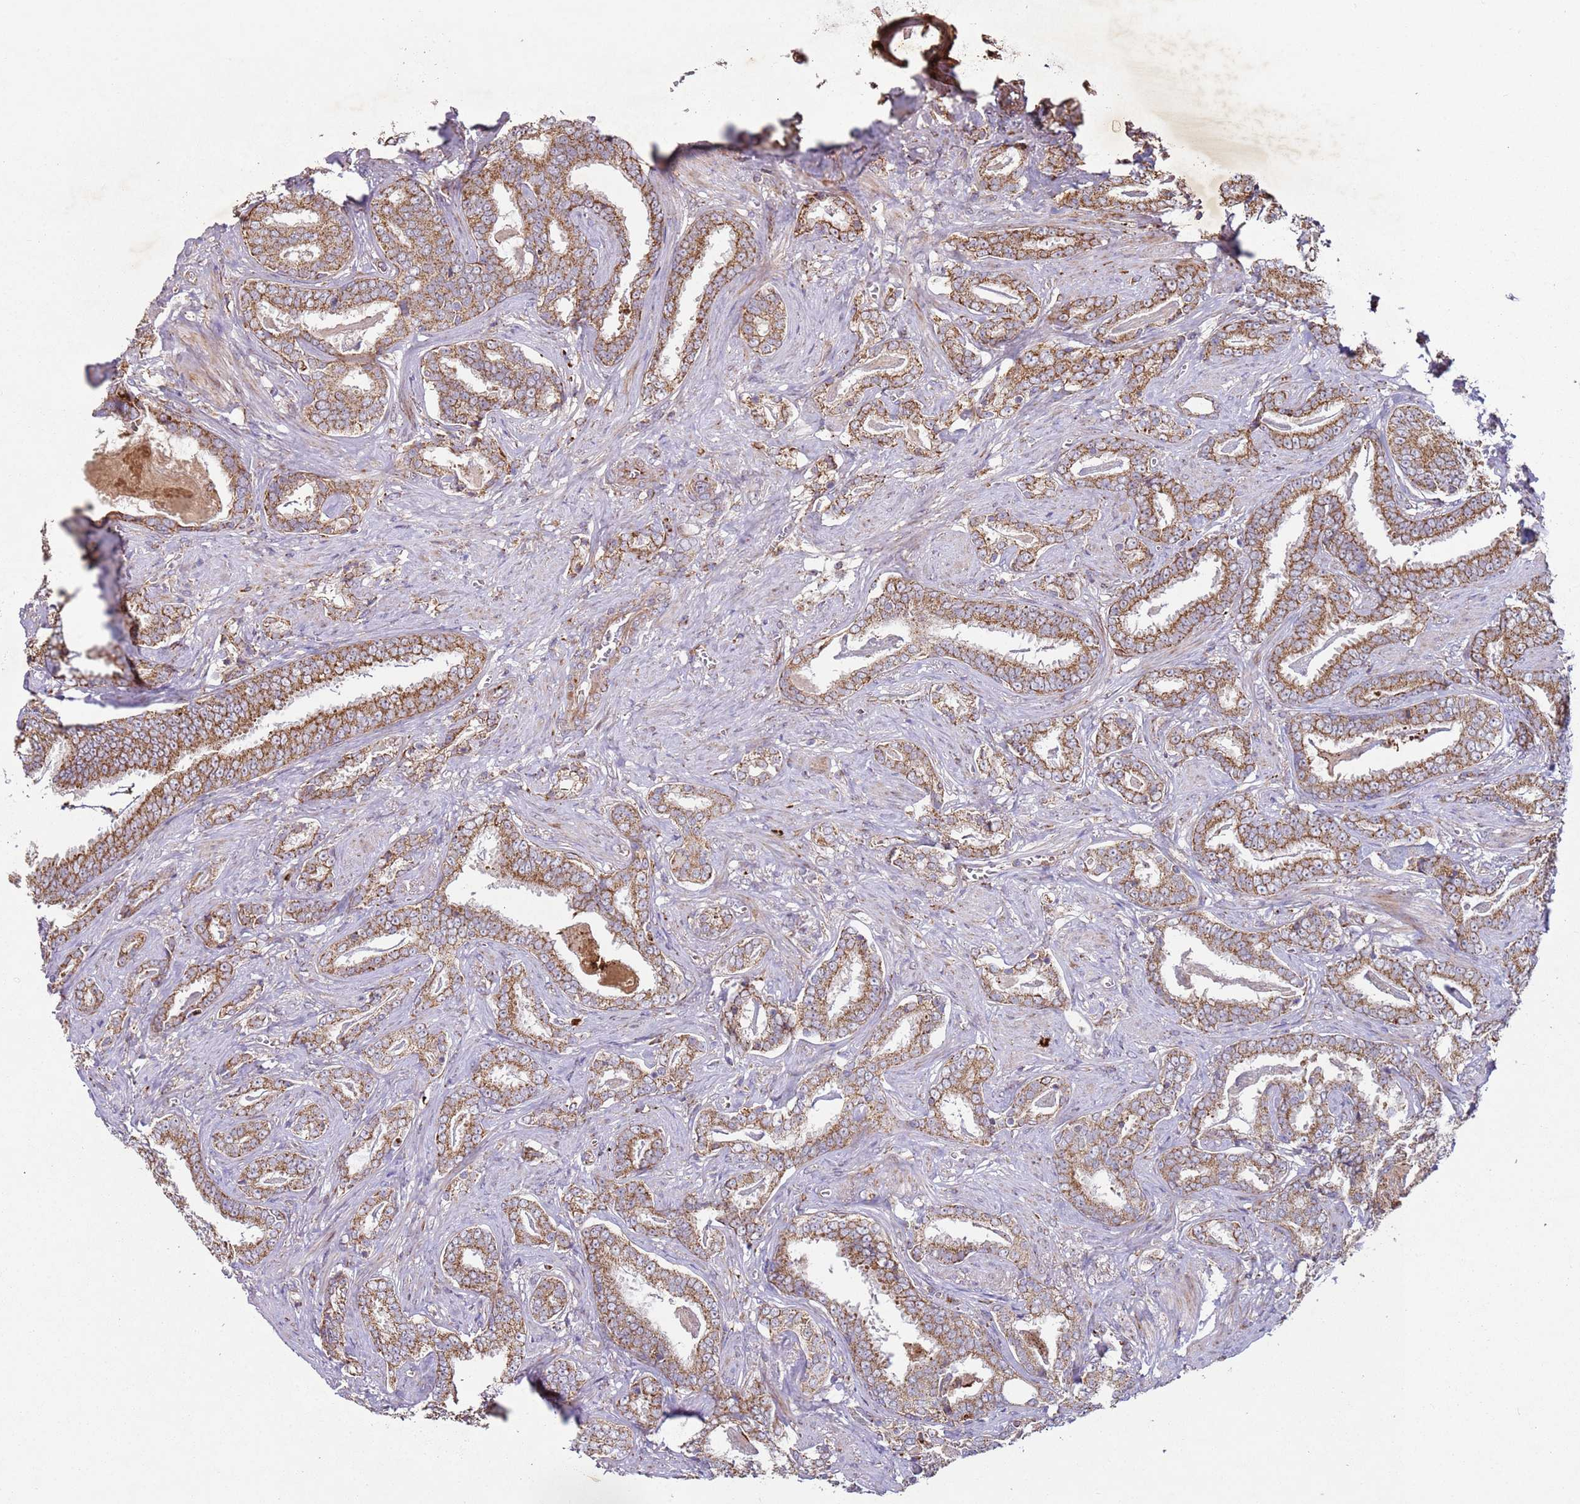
{"staining": {"intensity": "moderate", "quantity": ">75%", "location": "cytoplasmic/membranous"}, "tissue": "prostate cancer", "cell_type": "Tumor cells", "image_type": "cancer", "snomed": [{"axis": "morphology", "description": "Adenocarcinoma, High grade"}, {"axis": "topography", "description": "Prostate"}], "caption": "Prostate cancer (high-grade adenocarcinoma) stained for a protein (brown) demonstrates moderate cytoplasmic/membranous positive staining in about >75% of tumor cells.", "gene": "FBXO33", "patient": {"sex": "male", "age": 67}}